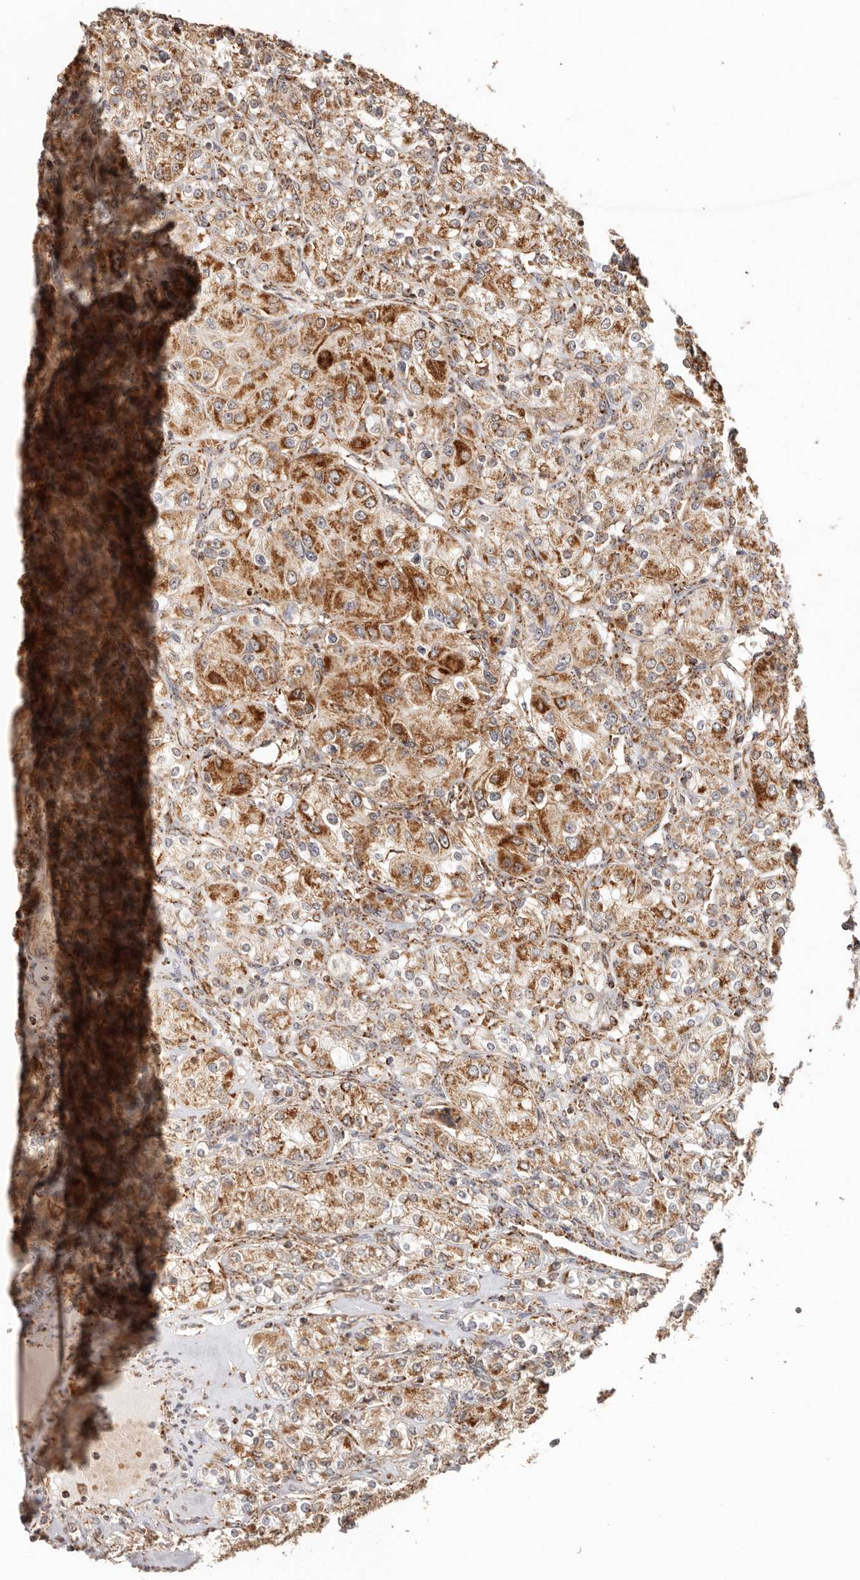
{"staining": {"intensity": "moderate", "quantity": ">75%", "location": "cytoplasmic/membranous"}, "tissue": "renal cancer", "cell_type": "Tumor cells", "image_type": "cancer", "snomed": [{"axis": "morphology", "description": "Adenocarcinoma, NOS"}, {"axis": "topography", "description": "Kidney"}], "caption": "Renal adenocarcinoma stained with DAB (3,3'-diaminobenzidine) IHC reveals medium levels of moderate cytoplasmic/membranous staining in approximately >75% of tumor cells.", "gene": "NDUFB11", "patient": {"sex": "male", "age": 77}}